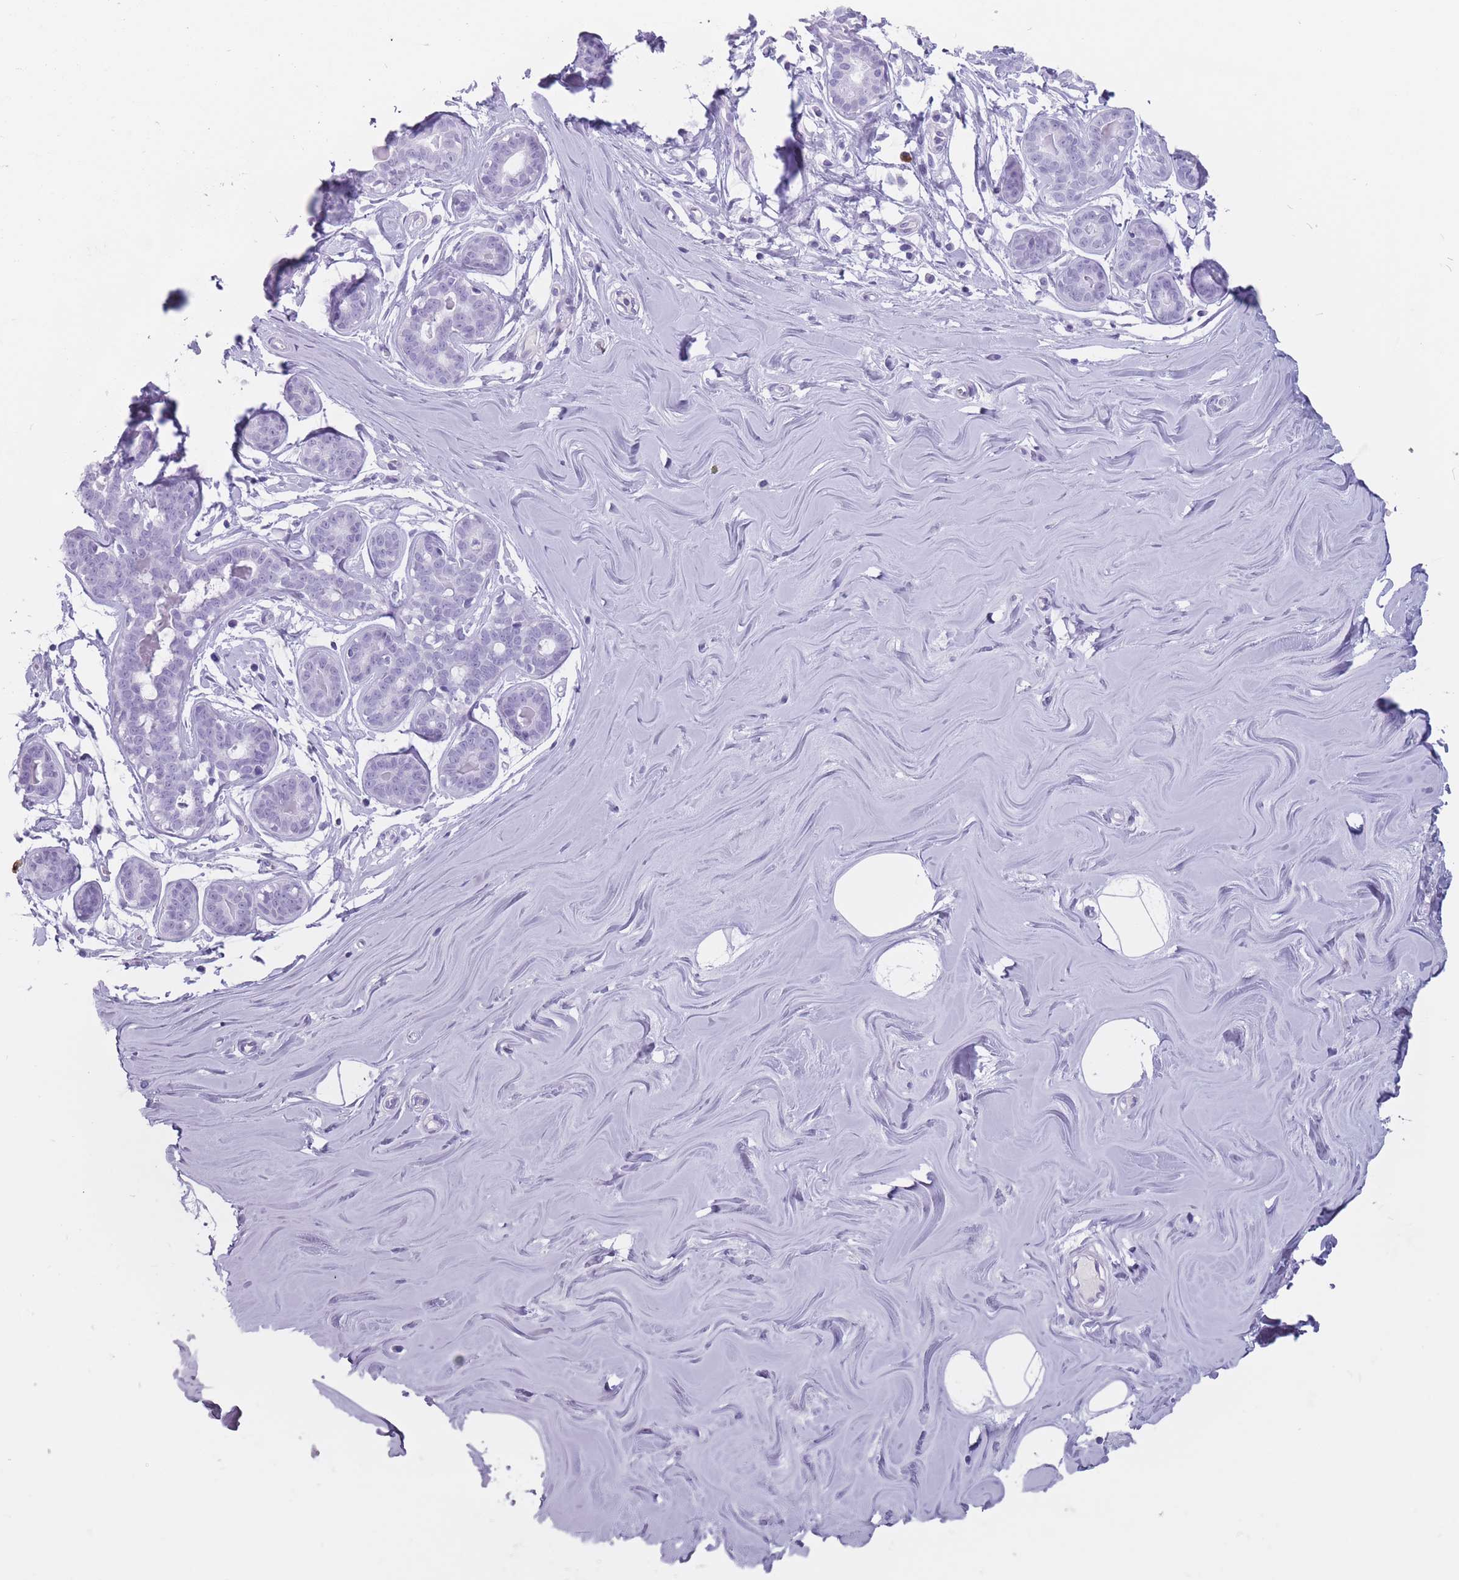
{"staining": {"intensity": "negative", "quantity": "none", "location": "none"}, "tissue": "breast", "cell_type": "Adipocytes", "image_type": "normal", "snomed": [{"axis": "morphology", "description": "Normal tissue, NOS"}, {"axis": "topography", "description": "Breast"}], "caption": "This is a photomicrograph of immunohistochemistry staining of normal breast, which shows no staining in adipocytes.", "gene": "PNMA3", "patient": {"sex": "female", "age": 25}}